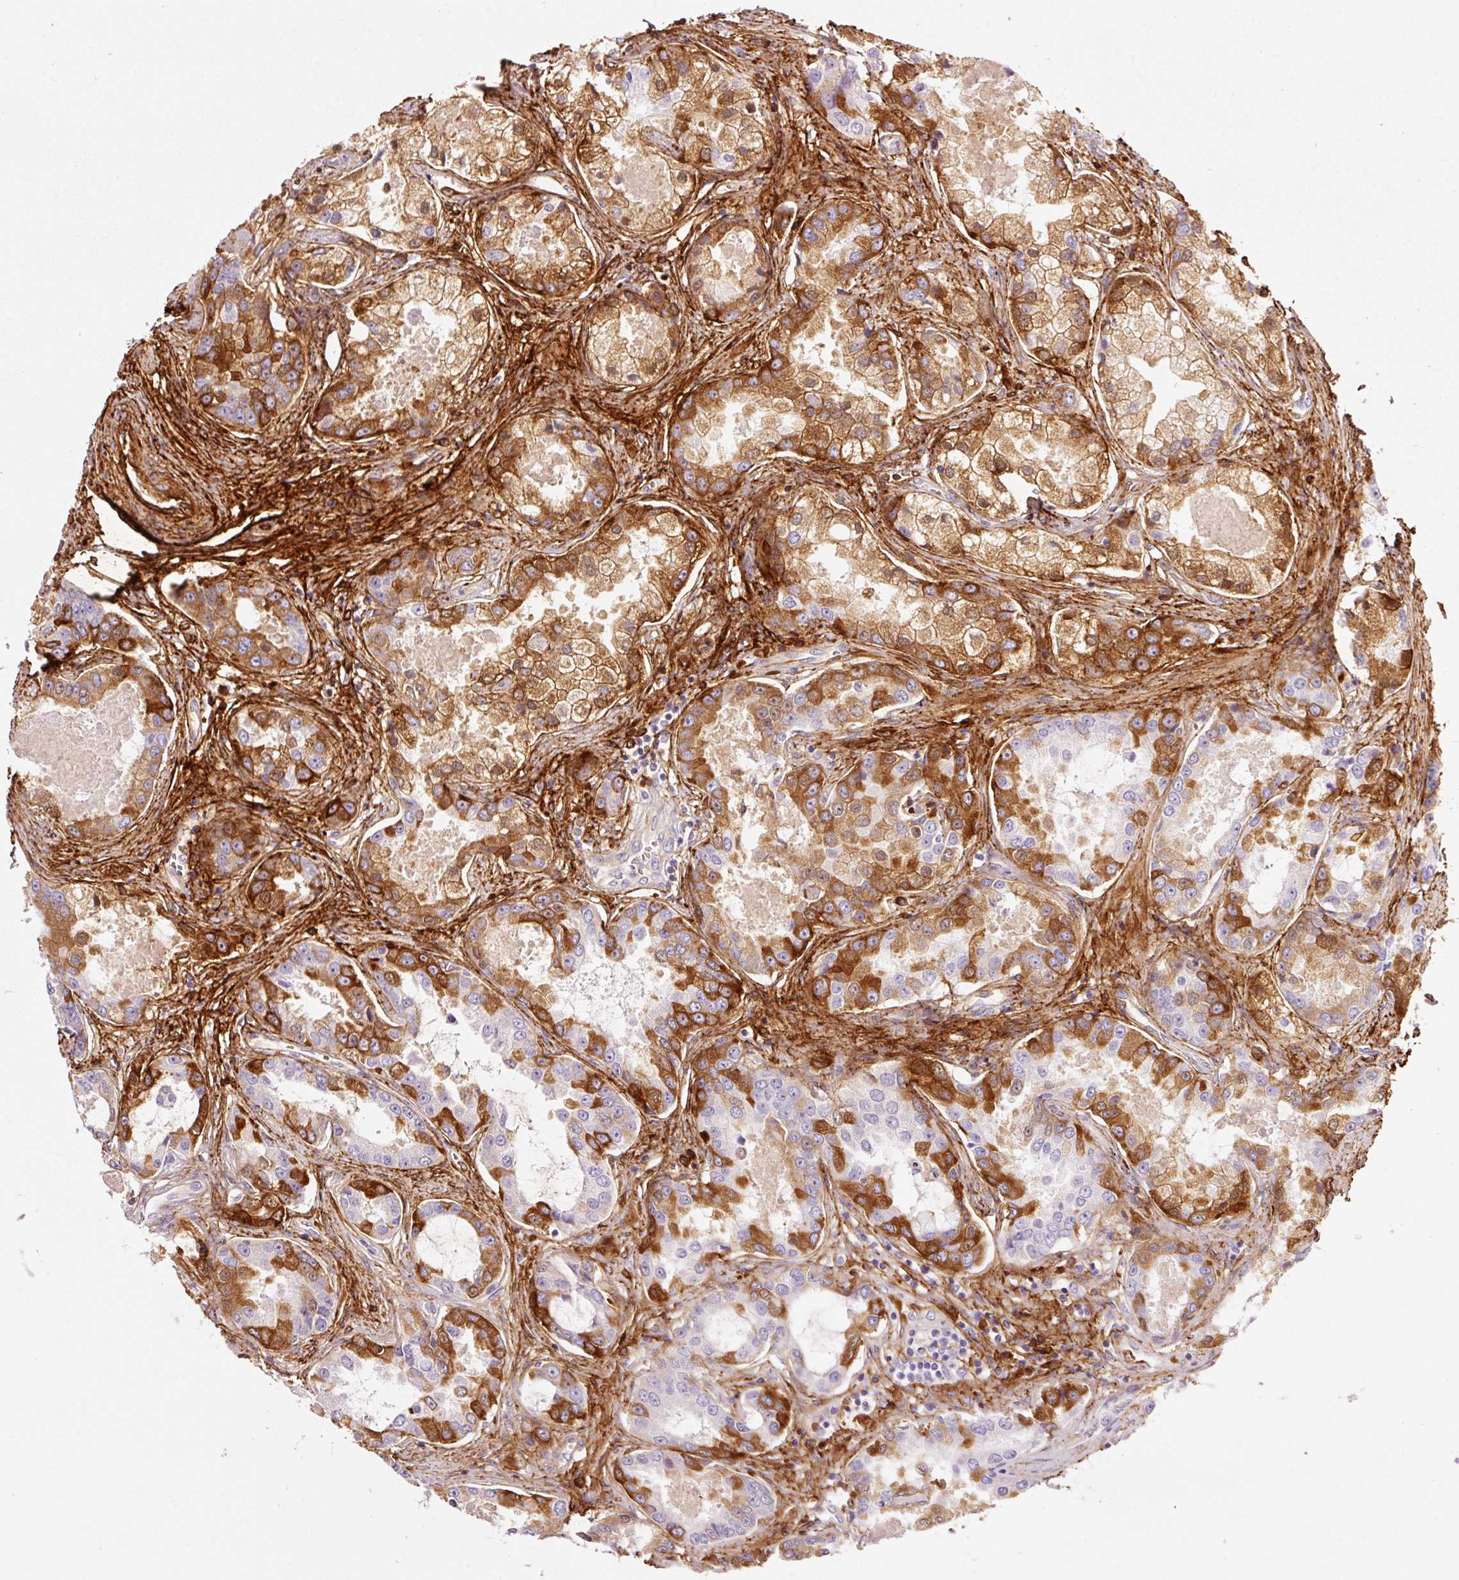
{"staining": {"intensity": "moderate", "quantity": "25%-75%", "location": "cytoplasmic/membranous"}, "tissue": "prostate cancer", "cell_type": "Tumor cells", "image_type": "cancer", "snomed": [{"axis": "morphology", "description": "Adenocarcinoma, Low grade"}, {"axis": "topography", "description": "Prostate"}], "caption": "An IHC micrograph of neoplastic tissue is shown. Protein staining in brown shows moderate cytoplasmic/membranous positivity in prostate cancer within tumor cells.", "gene": "MFAP4", "patient": {"sex": "male", "age": 68}}